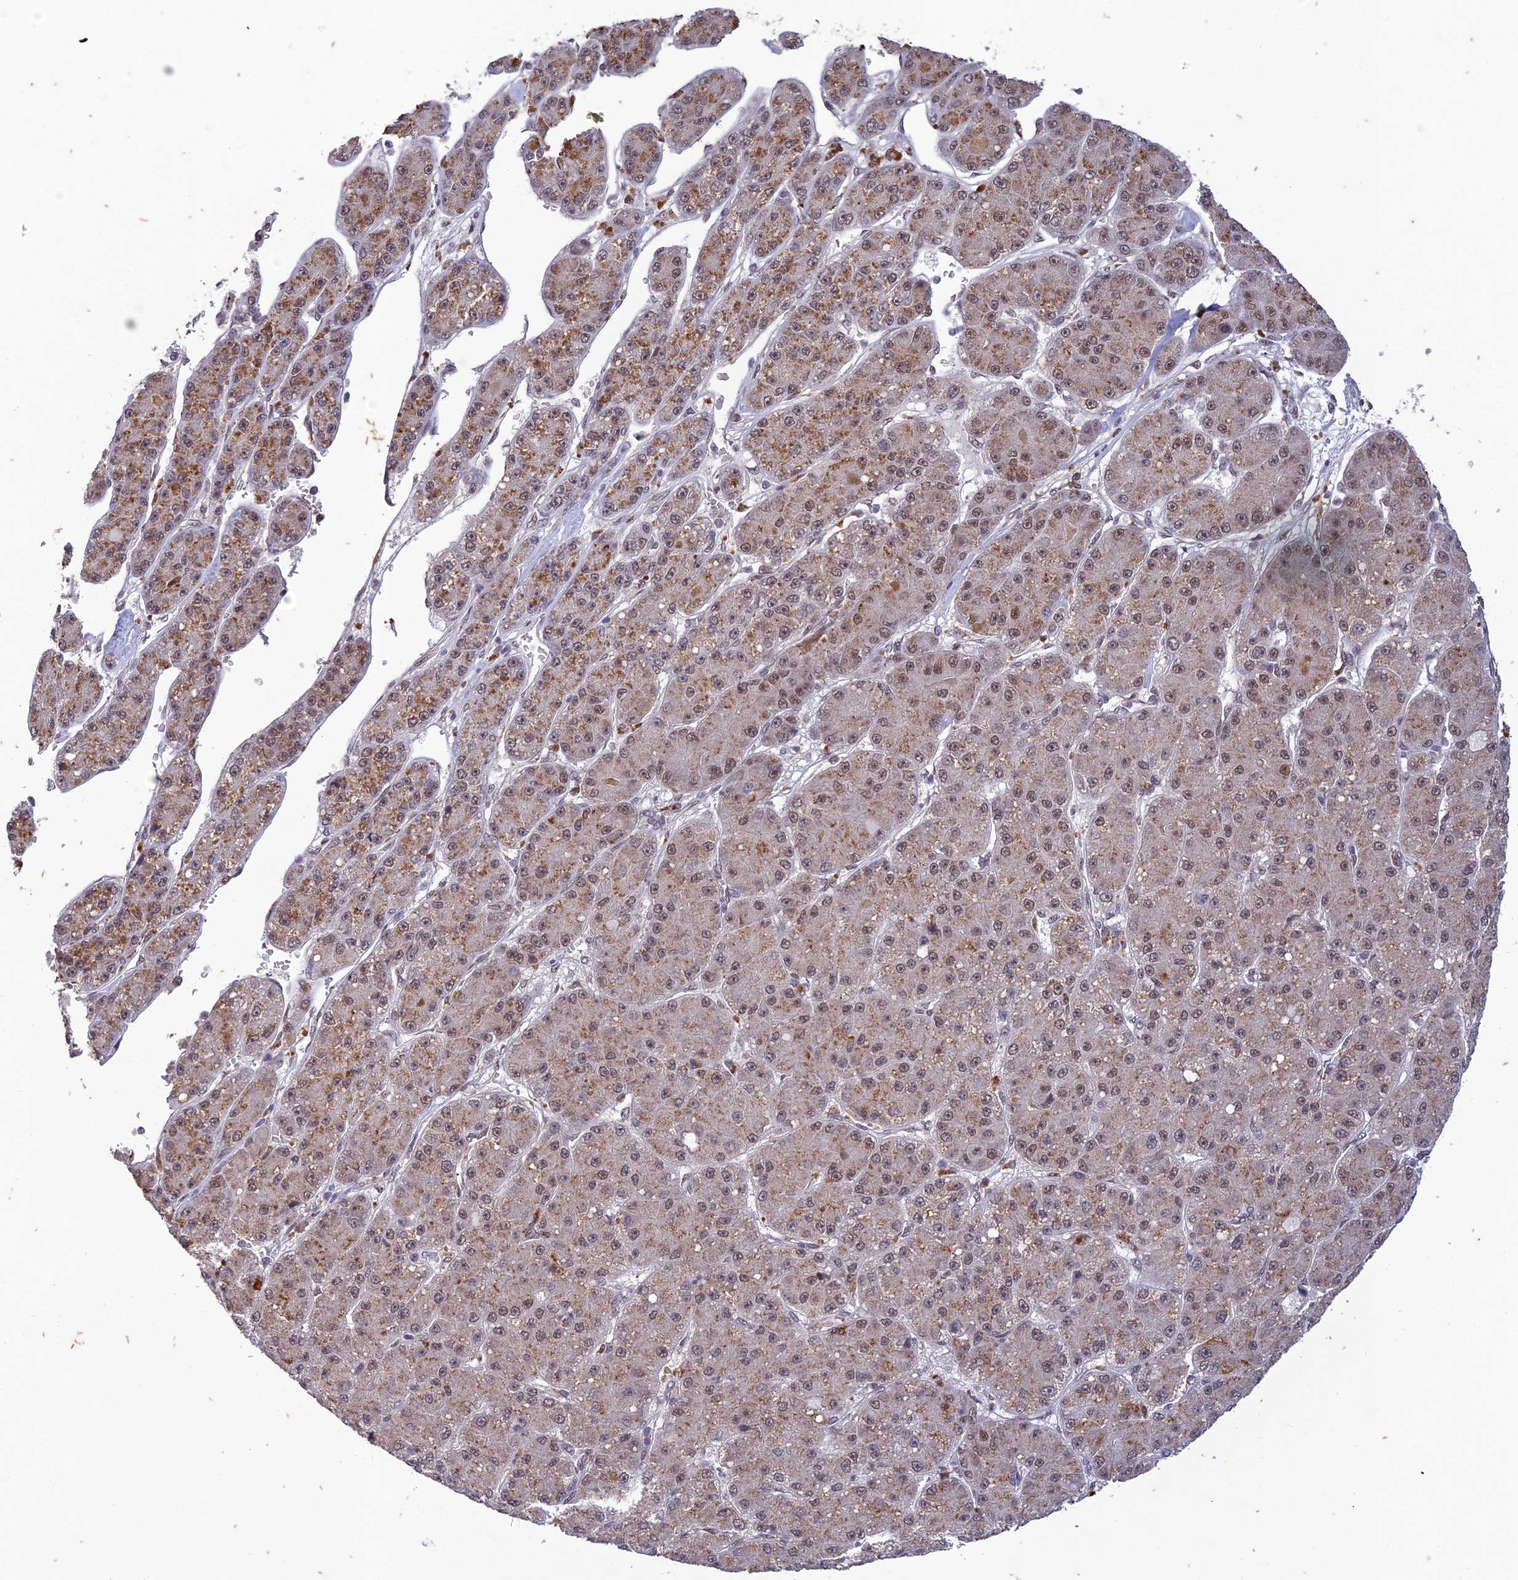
{"staining": {"intensity": "weak", "quantity": ">75%", "location": "cytoplasmic/membranous,nuclear"}, "tissue": "liver cancer", "cell_type": "Tumor cells", "image_type": "cancer", "snomed": [{"axis": "morphology", "description": "Carcinoma, Hepatocellular, NOS"}, {"axis": "topography", "description": "Liver"}], "caption": "Protein positivity by immunohistochemistry (IHC) exhibits weak cytoplasmic/membranous and nuclear expression in approximately >75% of tumor cells in liver cancer (hepatocellular carcinoma).", "gene": "POP4", "patient": {"sex": "male", "age": 67}}